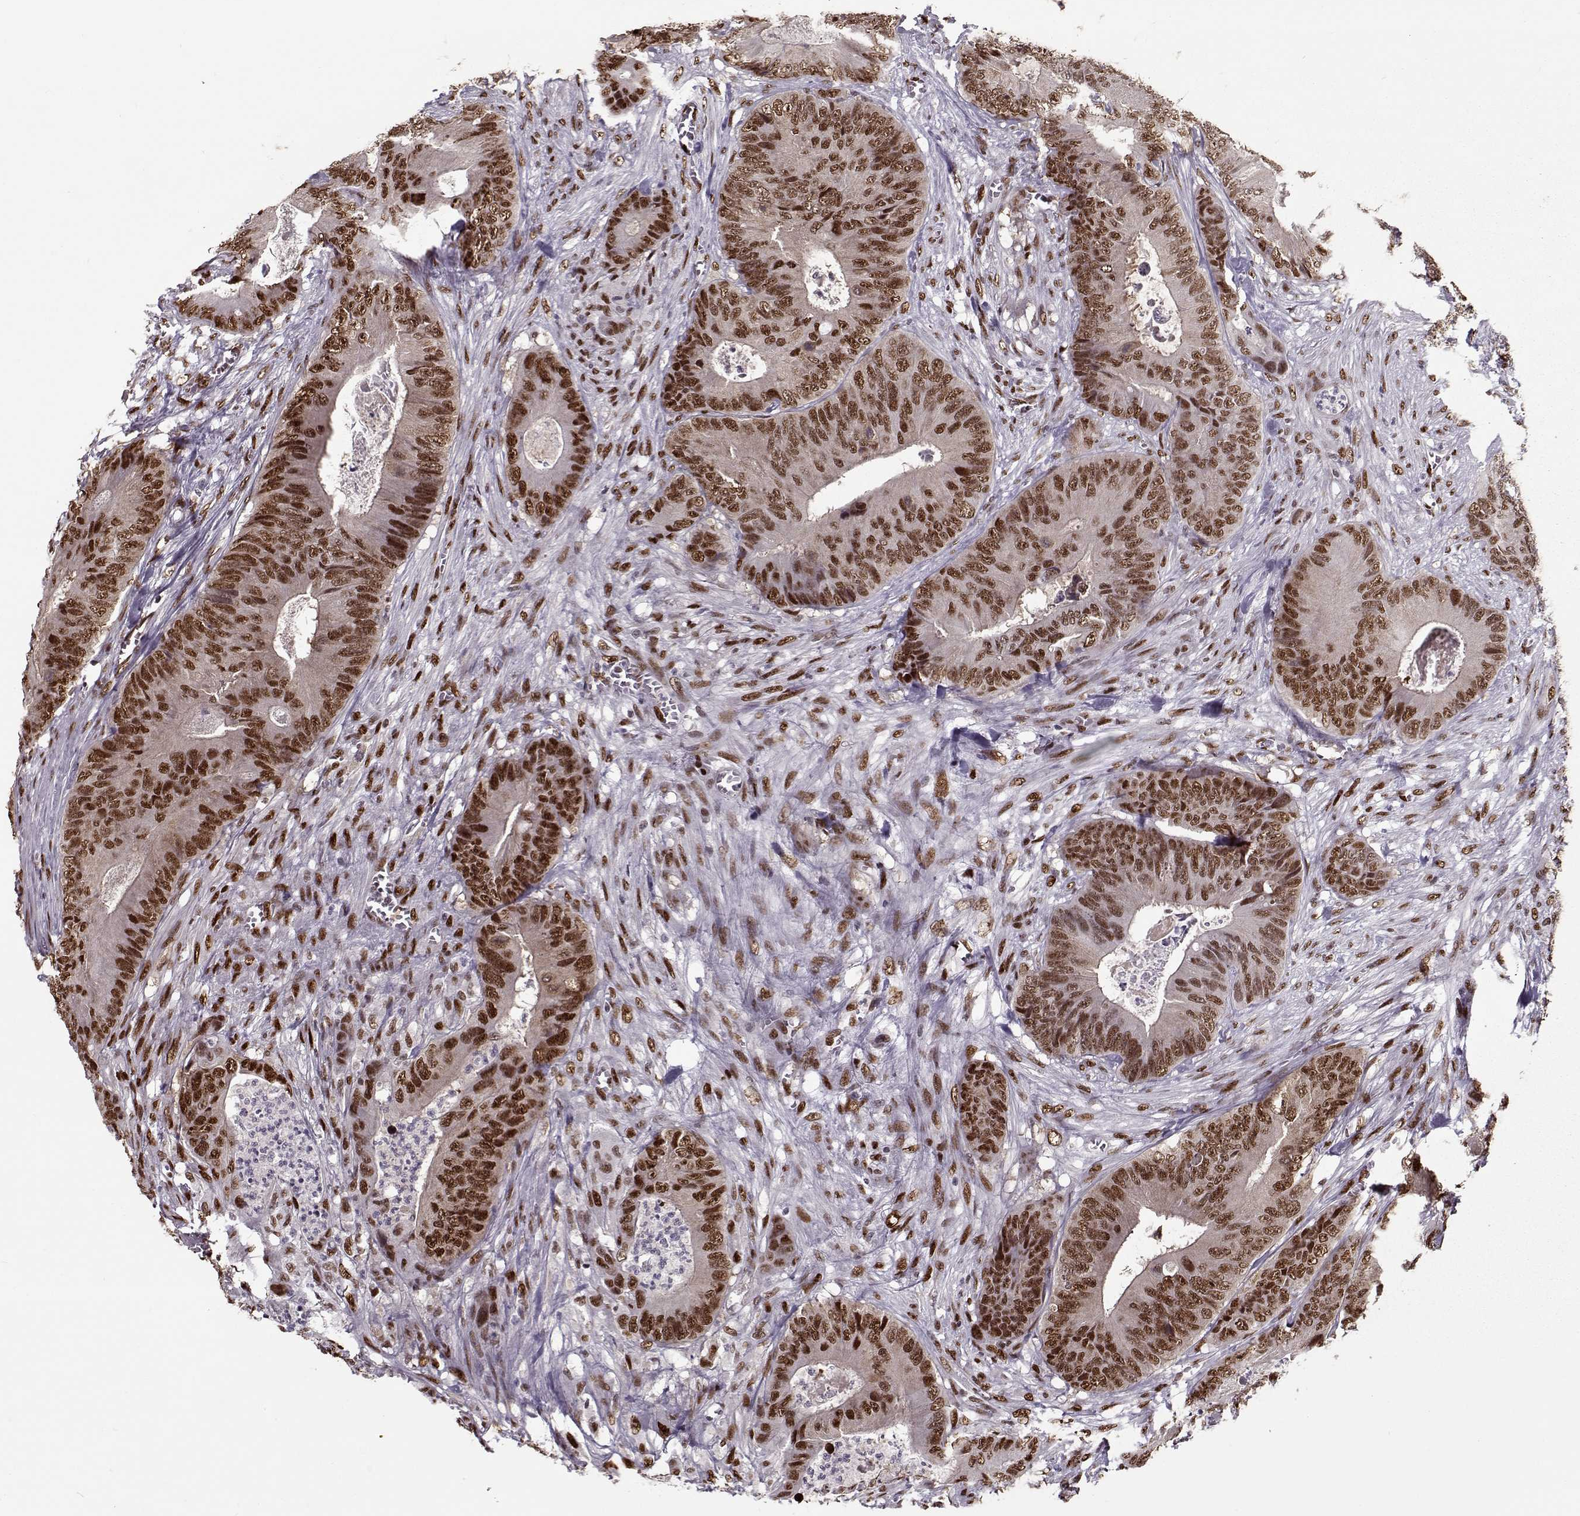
{"staining": {"intensity": "moderate", "quantity": ">75%", "location": "nuclear"}, "tissue": "colorectal cancer", "cell_type": "Tumor cells", "image_type": "cancer", "snomed": [{"axis": "morphology", "description": "Adenocarcinoma, NOS"}, {"axis": "topography", "description": "Colon"}], "caption": "A brown stain labels moderate nuclear positivity of a protein in adenocarcinoma (colorectal) tumor cells.", "gene": "PRMT8", "patient": {"sex": "male", "age": 84}}